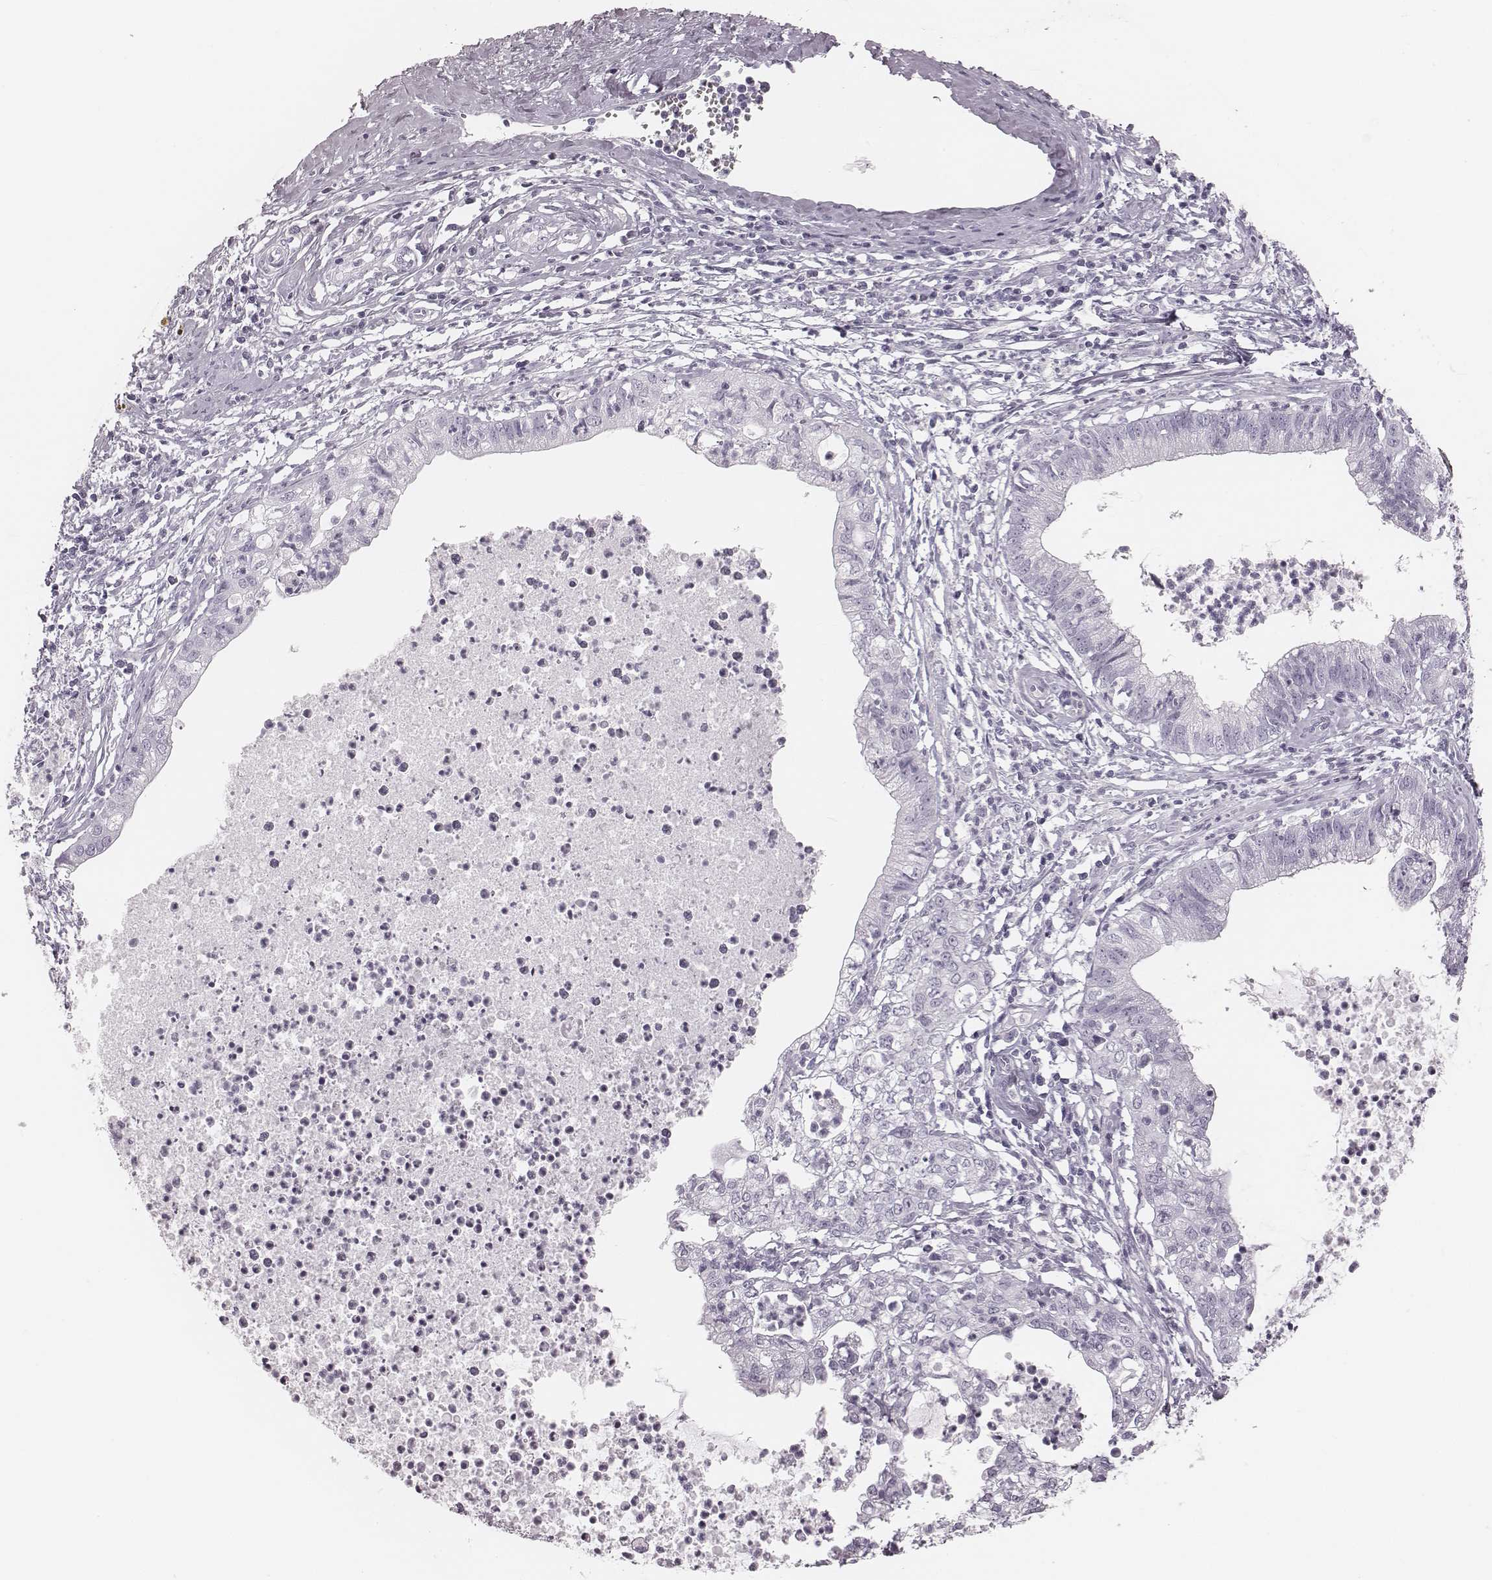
{"staining": {"intensity": "negative", "quantity": "none", "location": "none"}, "tissue": "cervical cancer", "cell_type": "Tumor cells", "image_type": "cancer", "snomed": [{"axis": "morphology", "description": "Normal tissue, NOS"}, {"axis": "morphology", "description": "Adenocarcinoma, NOS"}, {"axis": "topography", "description": "Cervix"}], "caption": "High power microscopy histopathology image of an immunohistochemistry (IHC) histopathology image of cervical adenocarcinoma, revealing no significant positivity in tumor cells. (DAB IHC visualized using brightfield microscopy, high magnification).", "gene": "MSX1", "patient": {"sex": "female", "age": 38}}